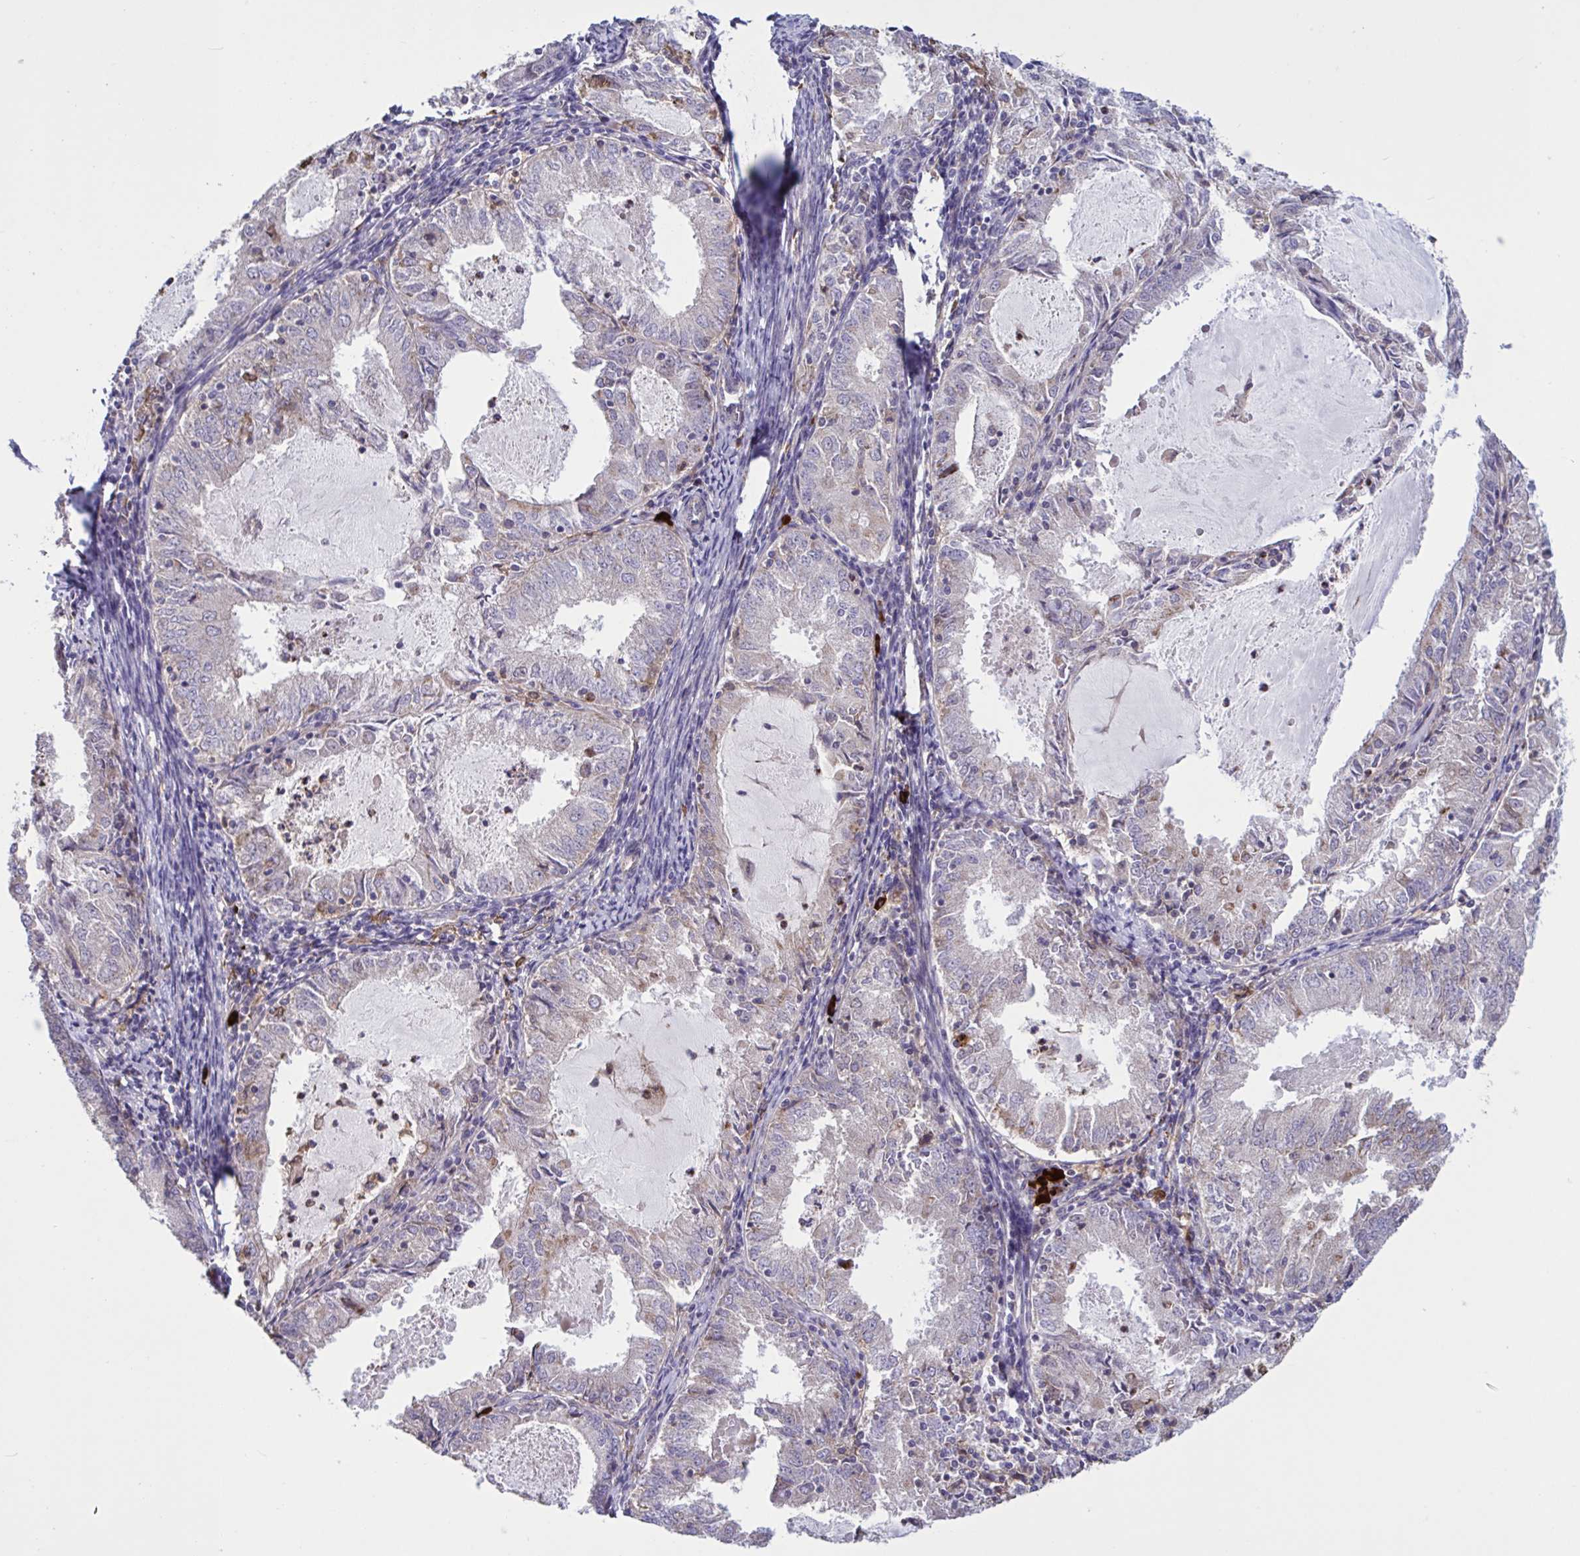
{"staining": {"intensity": "weak", "quantity": "<25%", "location": "cytoplasmic/membranous"}, "tissue": "endometrial cancer", "cell_type": "Tumor cells", "image_type": "cancer", "snomed": [{"axis": "morphology", "description": "Adenocarcinoma, NOS"}, {"axis": "topography", "description": "Endometrium"}], "caption": "Endometrial cancer was stained to show a protein in brown. There is no significant expression in tumor cells. Nuclei are stained in blue.", "gene": "CD101", "patient": {"sex": "female", "age": 57}}